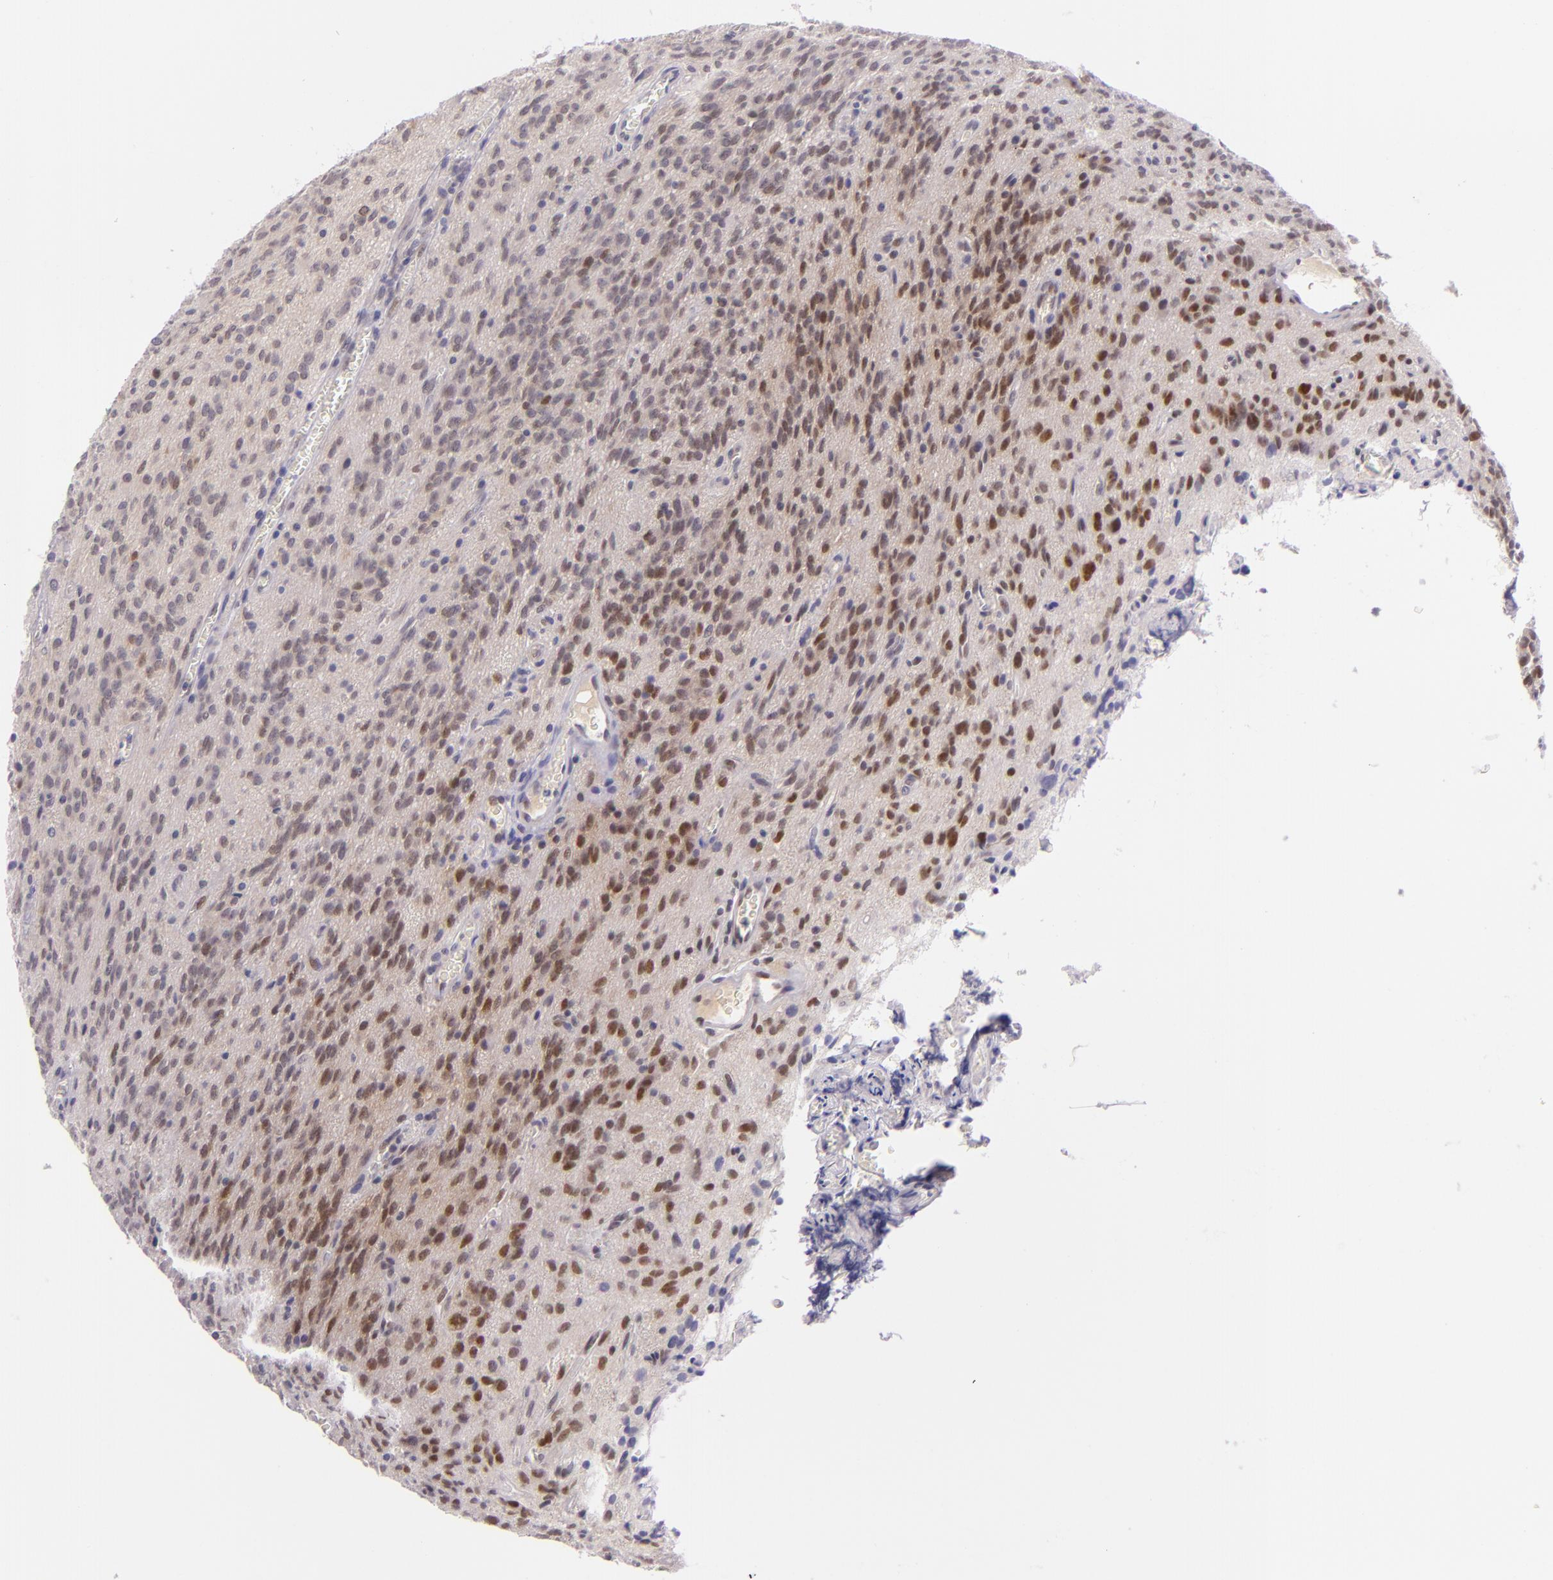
{"staining": {"intensity": "moderate", "quantity": "25%-75%", "location": "cytoplasmic/membranous,nuclear"}, "tissue": "glioma", "cell_type": "Tumor cells", "image_type": "cancer", "snomed": [{"axis": "morphology", "description": "Glioma, malignant, Low grade"}, {"axis": "topography", "description": "Brain"}], "caption": "A medium amount of moderate cytoplasmic/membranous and nuclear positivity is identified in approximately 25%-75% of tumor cells in malignant glioma (low-grade) tissue.", "gene": "CSE1L", "patient": {"sex": "female", "age": 15}}